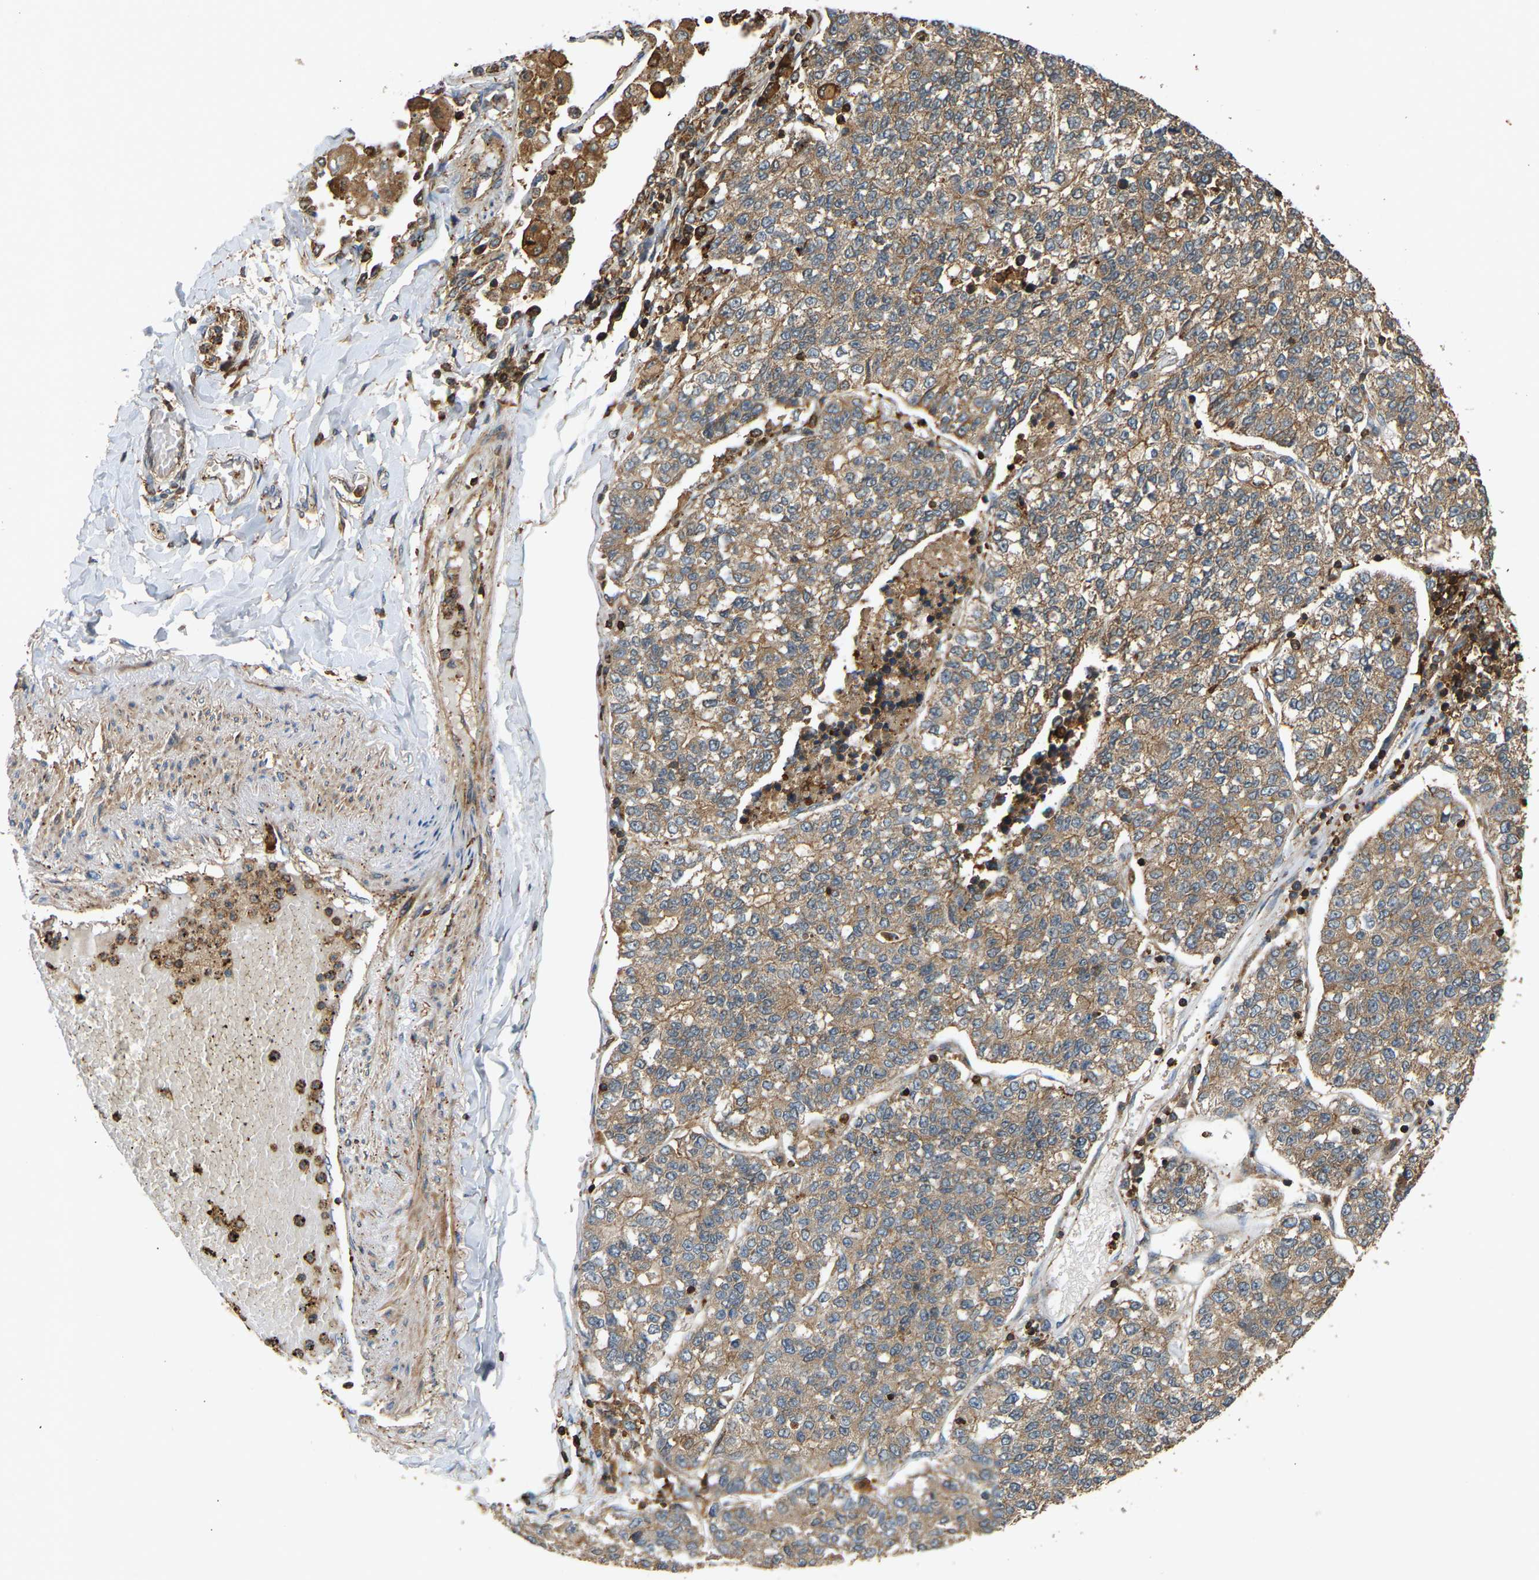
{"staining": {"intensity": "weak", "quantity": ">75%", "location": "cytoplasmic/membranous"}, "tissue": "lung cancer", "cell_type": "Tumor cells", "image_type": "cancer", "snomed": [{"axis": "morphology", "description": "Adenocarcinoma, NOS"}, {"axis": "topography", "description": "Lung"}], "caption": "The image demonstrates immunohistochemical staining of adenocarcinoma (lung). There is weak cytoplasmic/membranous positivity is present in about >75% of tumor cells. The protein is stained brown, and the nuclei are stained in blue (DAB IHC with brightfield microscopy, high magnification).", "gene": "GOPC", "patient": {"sex": "male", "age": 49}}